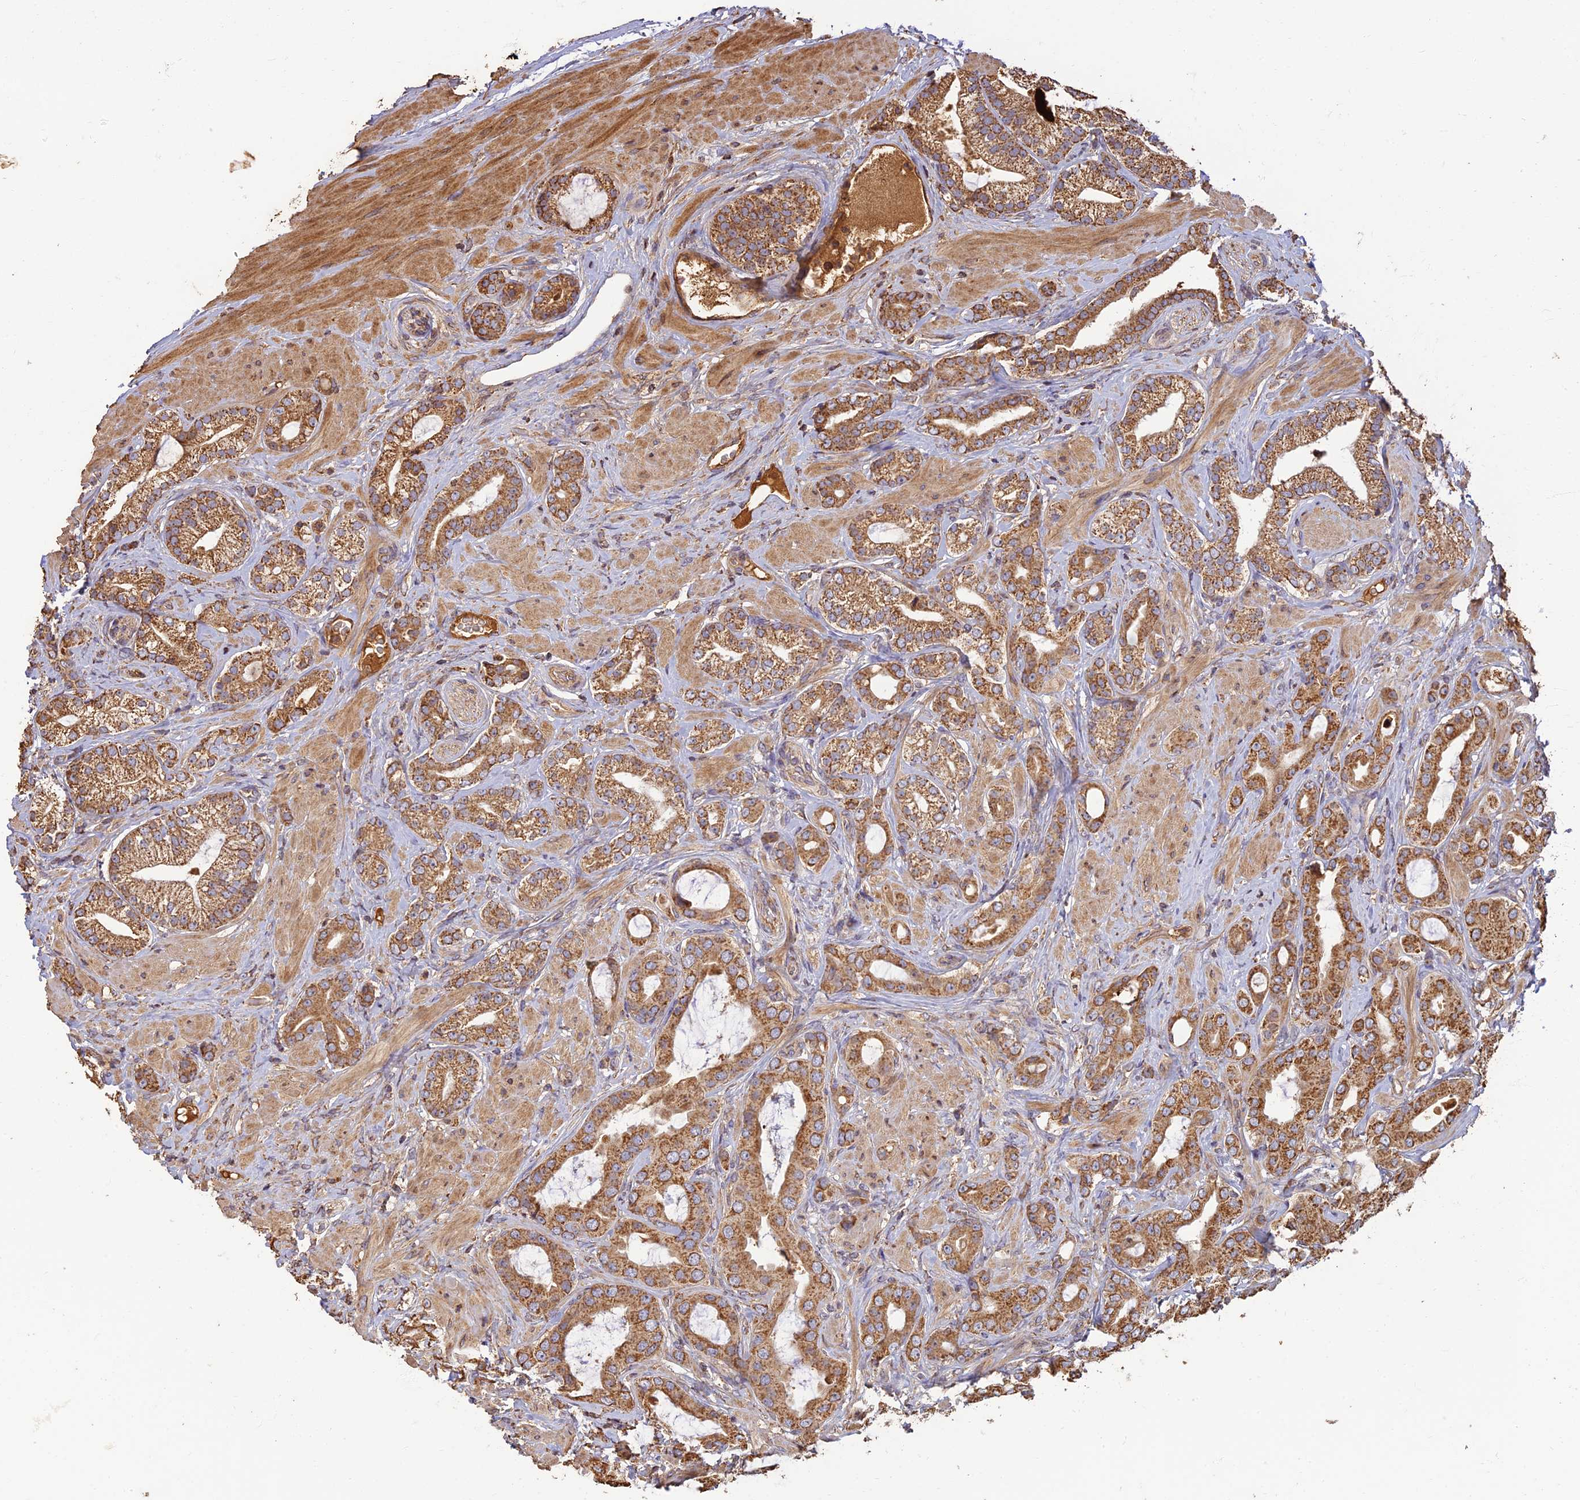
{"staining": {"intensity": "moderate", "quantity": ">75%", "location": "cytoplasmic/membranous"}, "tissue": "prostate cancer", "cell_type": "Tumor cells", "image_type": "cancer", "snomed": [{"axis": "morphology", "description": "Adenocarcinoma, Low grade"}, {"axis": "topography", "description": "Prostate"}], "caption": "Adenocarcinoma (low-grade) (prostate) stained with IHC demonstrates moderate cytoplasmic/membranous staining in about >75% of tumor cells.", "gene": "CORO1C", "patient": {"sex": "male", "age": 57}}